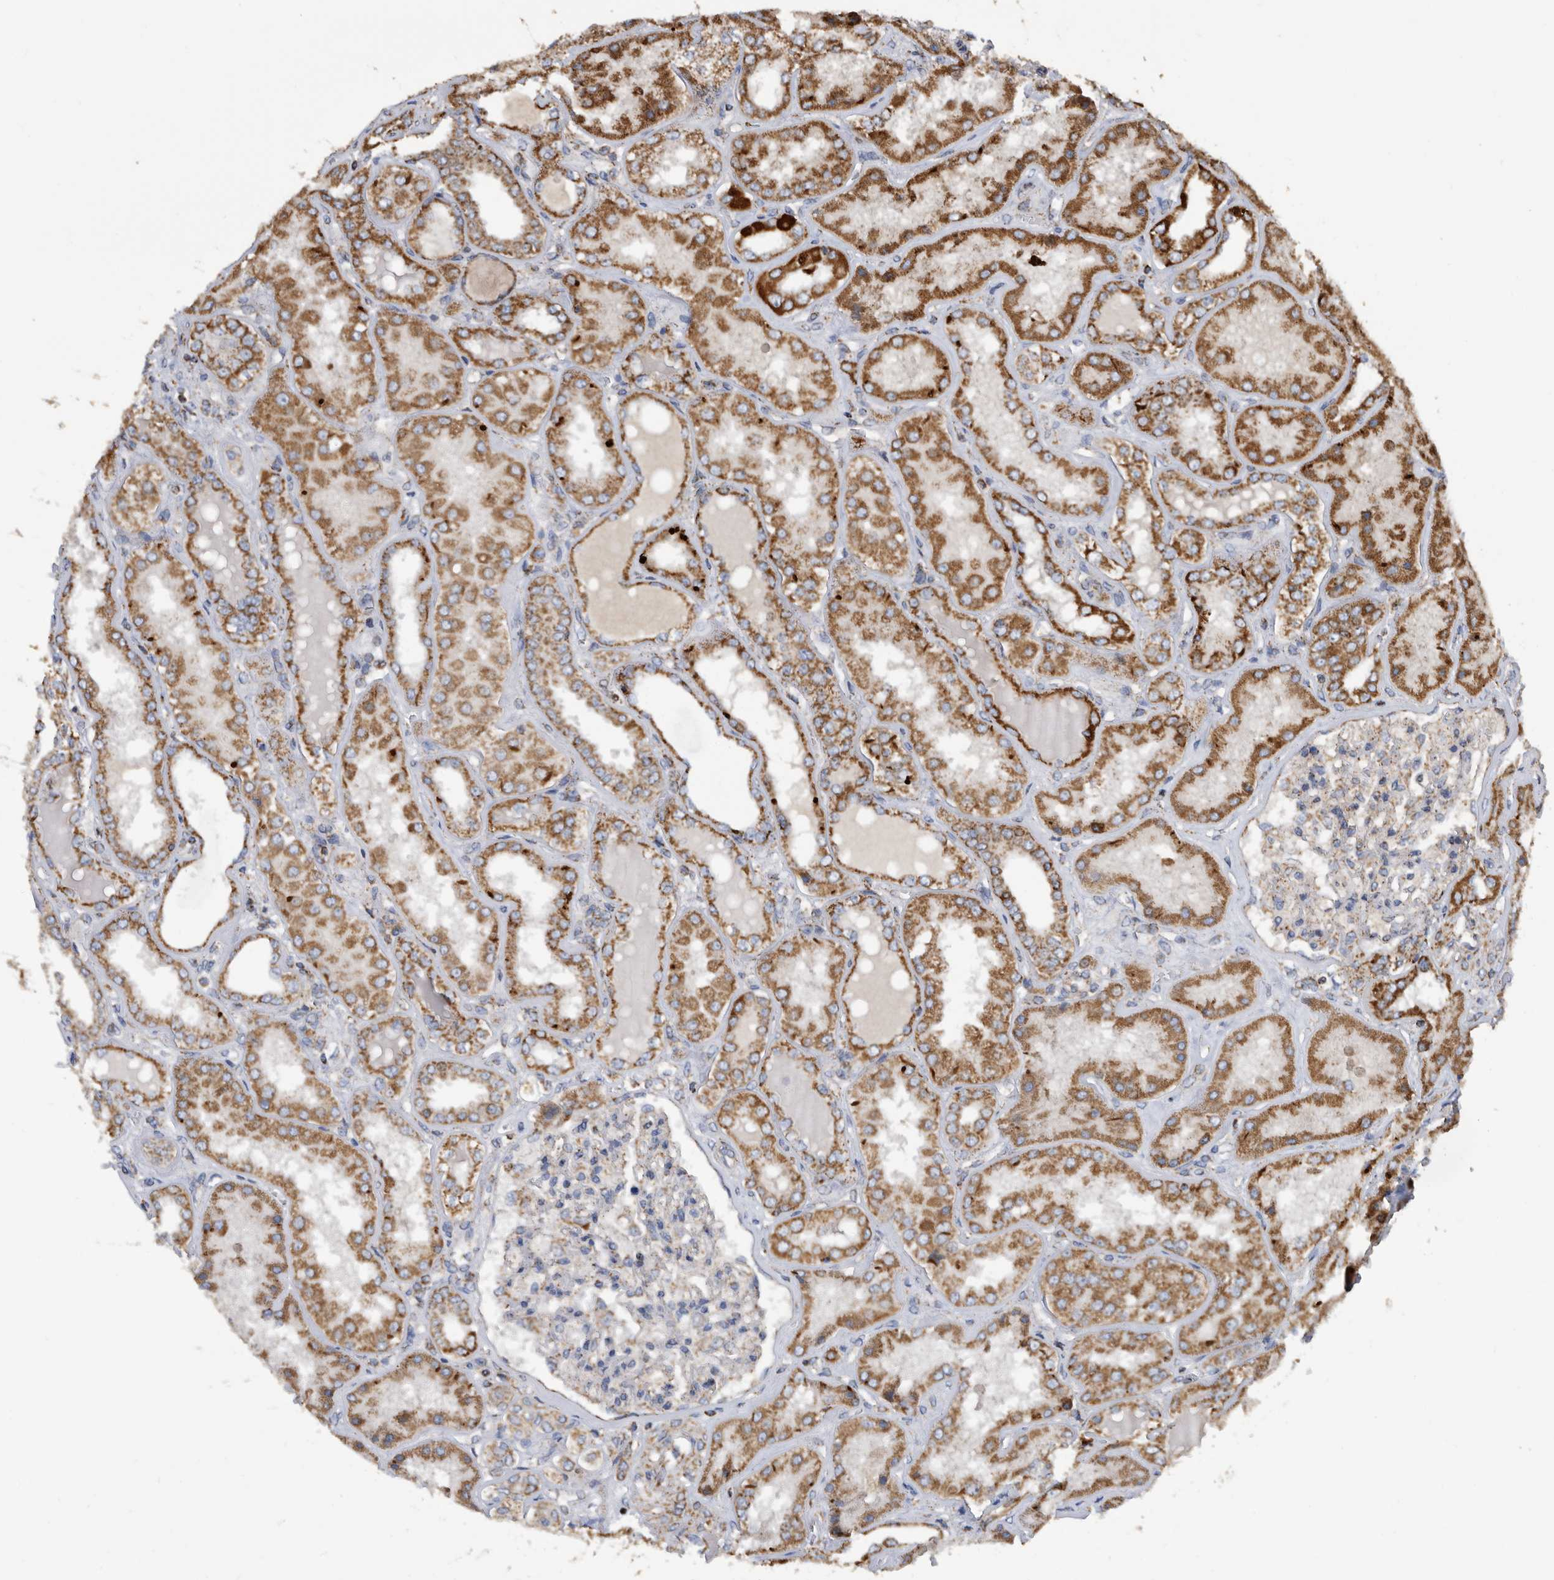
{"staining": {"intensity": "moderate", "quantity": "<25%", "location": "cytoplasmic/membranous"}, "tissue": "kidney", "cell_type": "Cells in glomeruli", "image_type": "normal", "snomed": [{"axis": "morphology", "description": "Normal tissue, NOS"}, {"axis": "topography", "description": "Kidney"}], "caption": "Immunohistochemistry (IHC) of normal kidney reveals low levels of moderate cytoplasmic/membranous expression in about <25% of cells in glomeruli. (brown staining indicates protein expression, while blue staining denotes nuclei).", "gene": "WFDC1", "patient": {"sex": "female", "age": 56}}